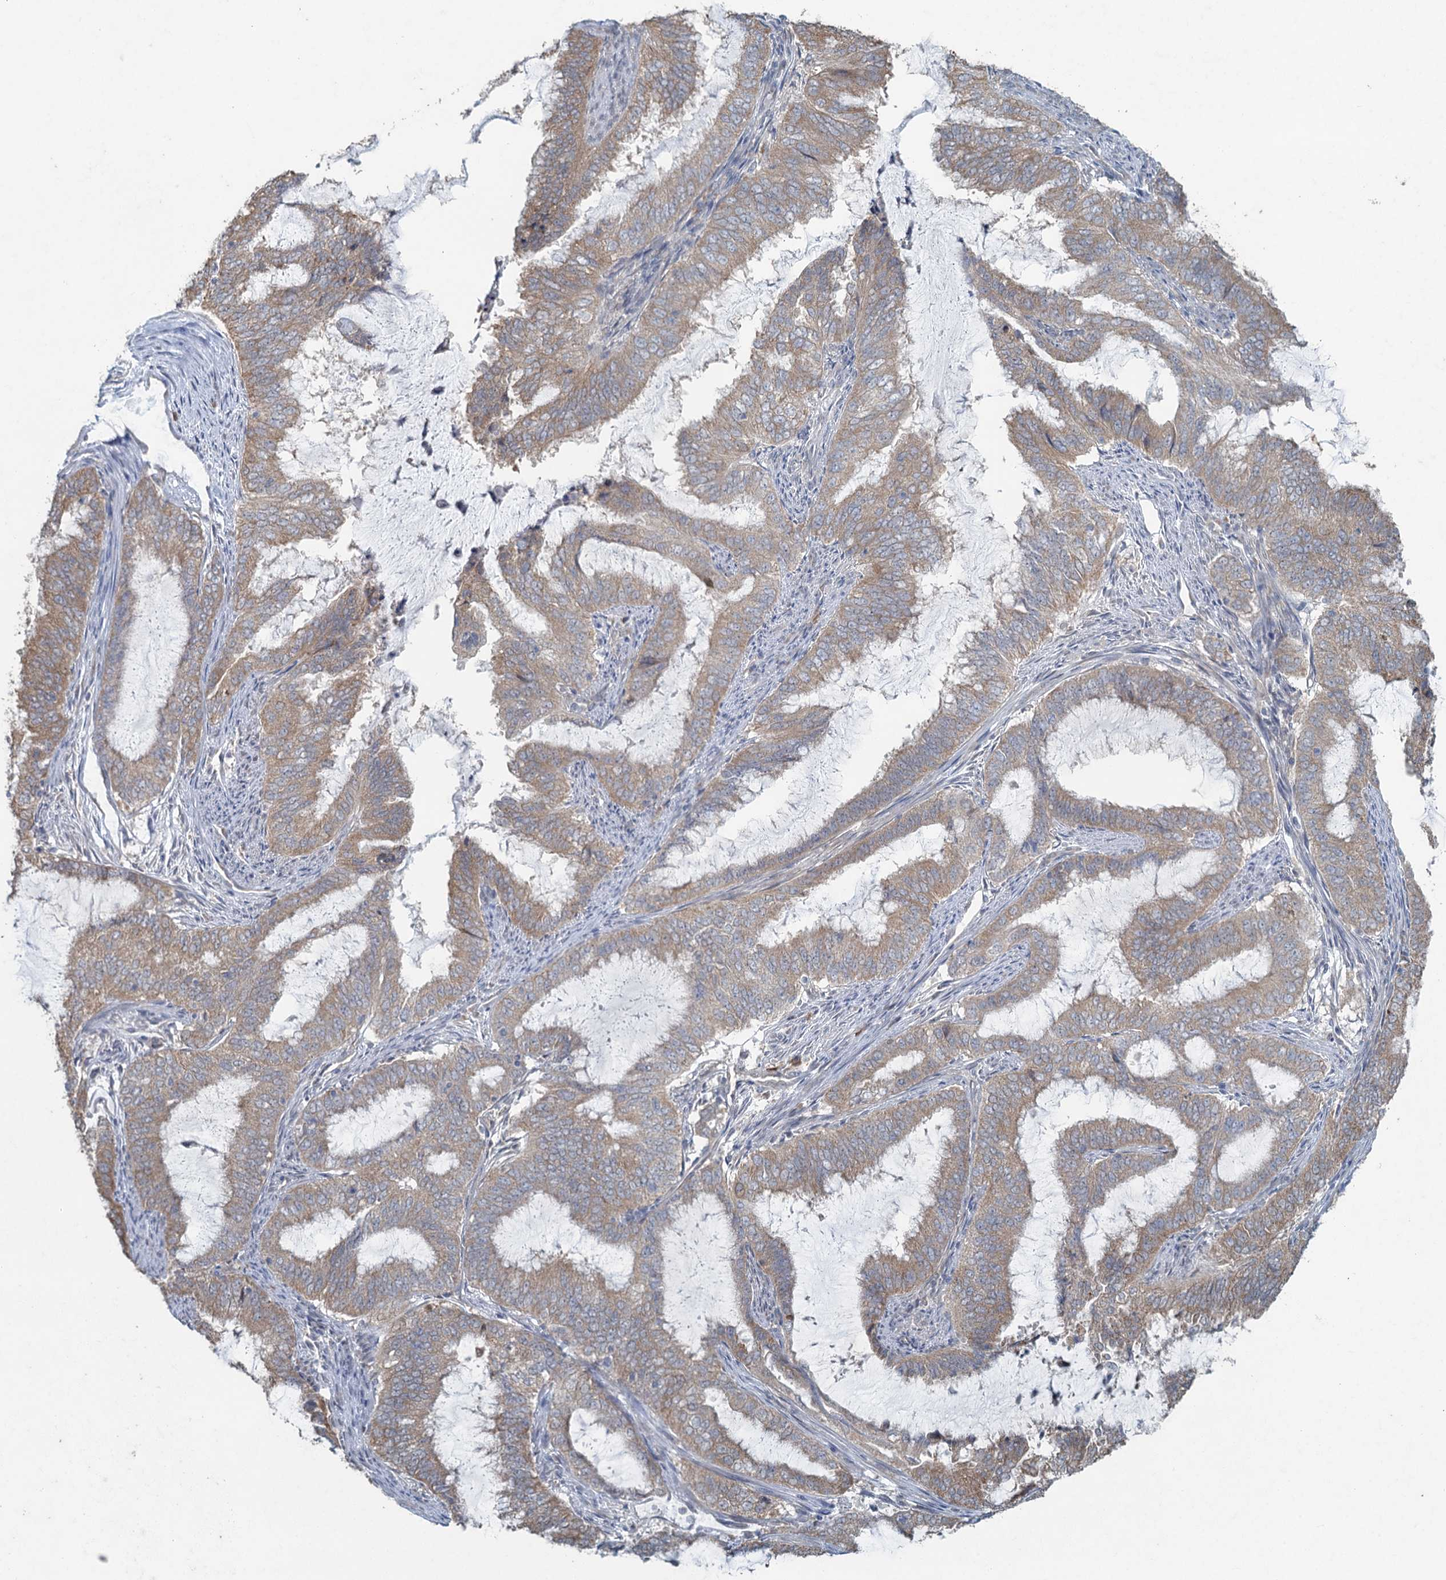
{"staining": {"intensity": "weak", "quantity": ">75%", "location": "cytoplasmic/membranous"}, "tissue": "endometrial cancer", "cell_type": "Tumor cells", "image_type": "cancer", "snomed": [{"axis": "morphology", "description": "Adenocarcinoma, NOS"}, {"axis": "topography", "description": "Endometrium"}], "caption": "A micrograph of endometrial cancer stained for a protein reveals weak cytoplasmic/membranous brown staining in tumor cells.", "gene": "TEX35", "patient": {"sex": "female", "age": 51}}